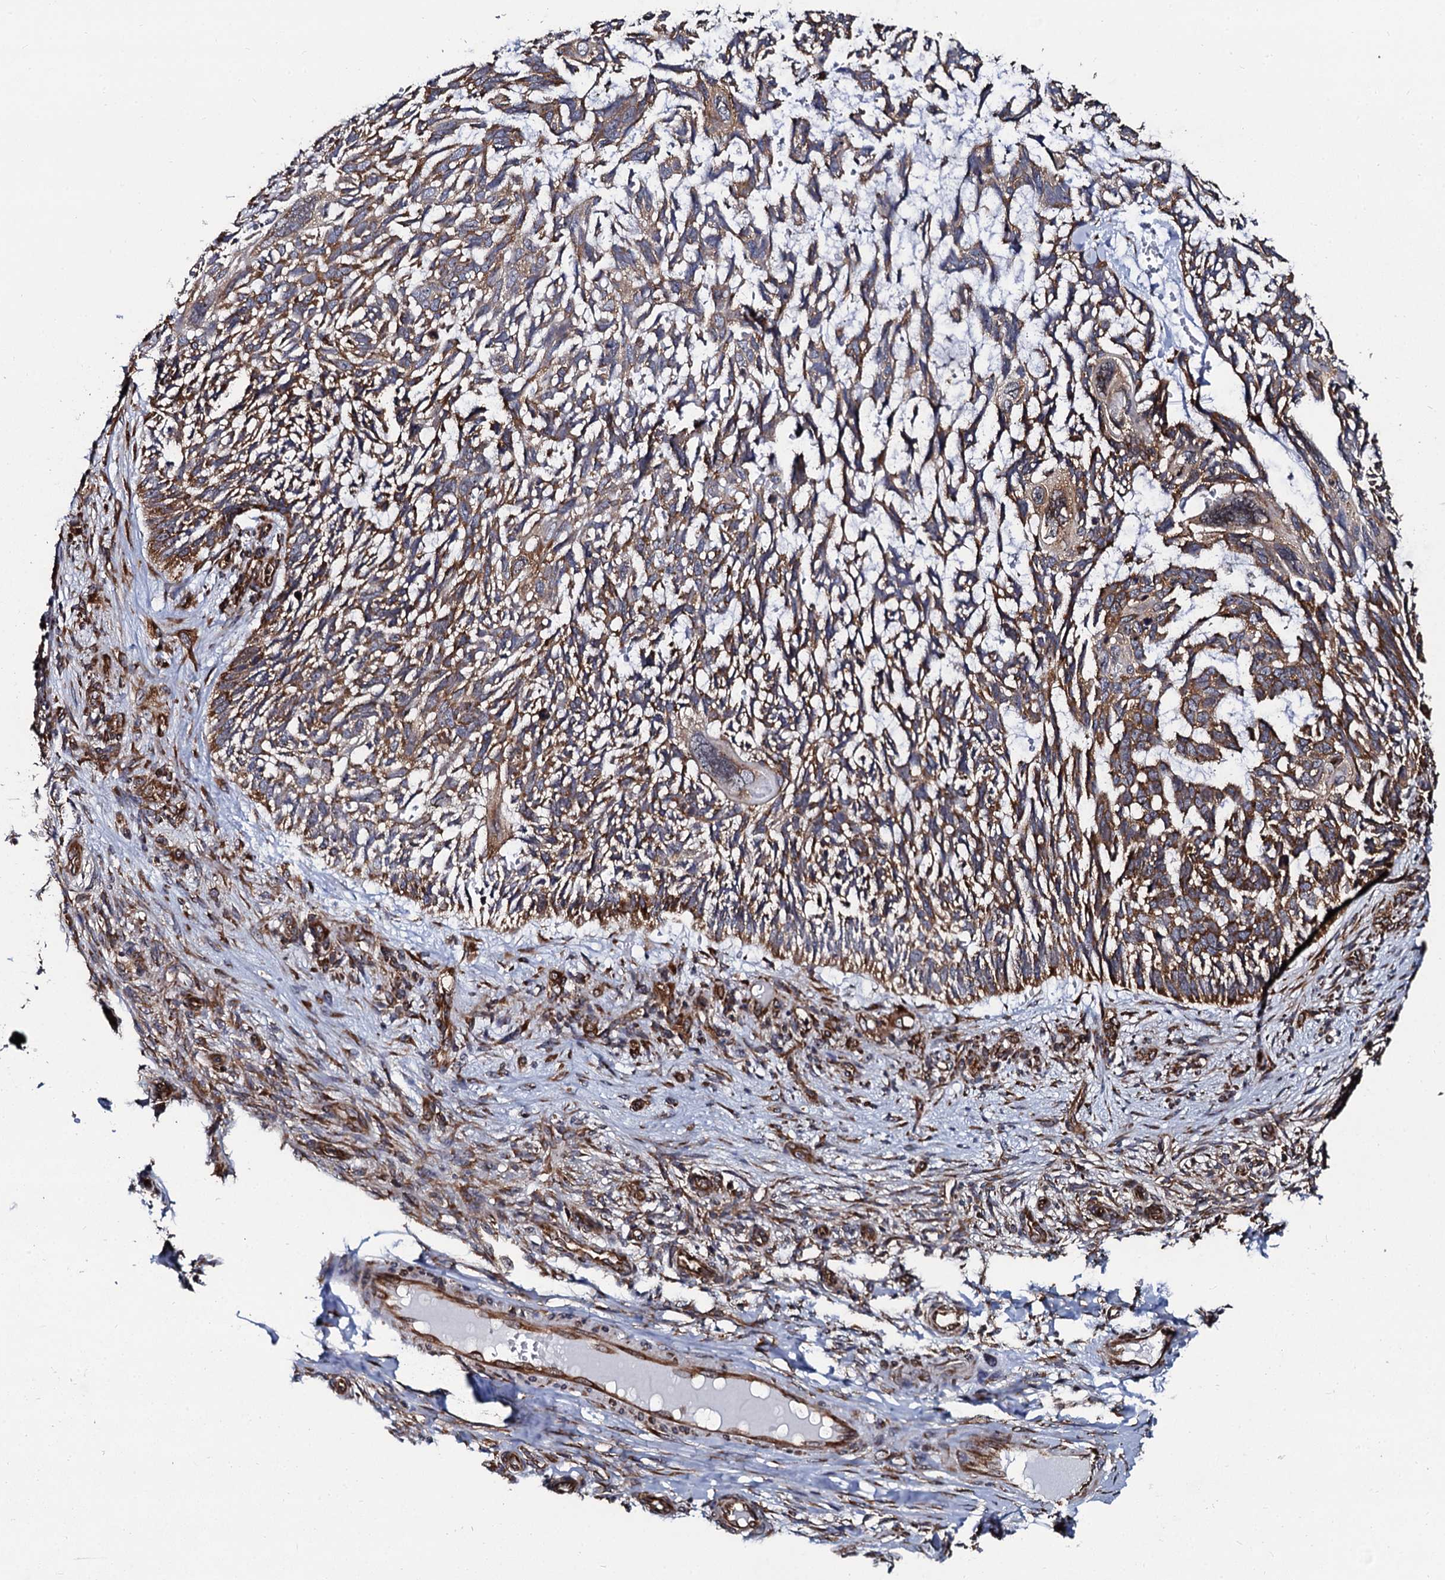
{"staining": {"intensity": "moderate", "quantity": ">75%", "location": "cytoplasmic/membranous"}, "tissue": "skin cancer", "cell_type": "Tumor cells", "image_type": "cancer", "snomed": [{"axis": "morphology", "description": "Basal cell carcinoma"}, {"axis": "topography", "description": "Skin"}], "caption": "Skin basal cell carcinoma stained with DAB immunohistochemistry shows medium levels of moderate cytoplasmic/membranous staining in about >75% of tumor cells.", "gene": "SPTY2D1", "patient": {"sex": "male", "age": 88}}